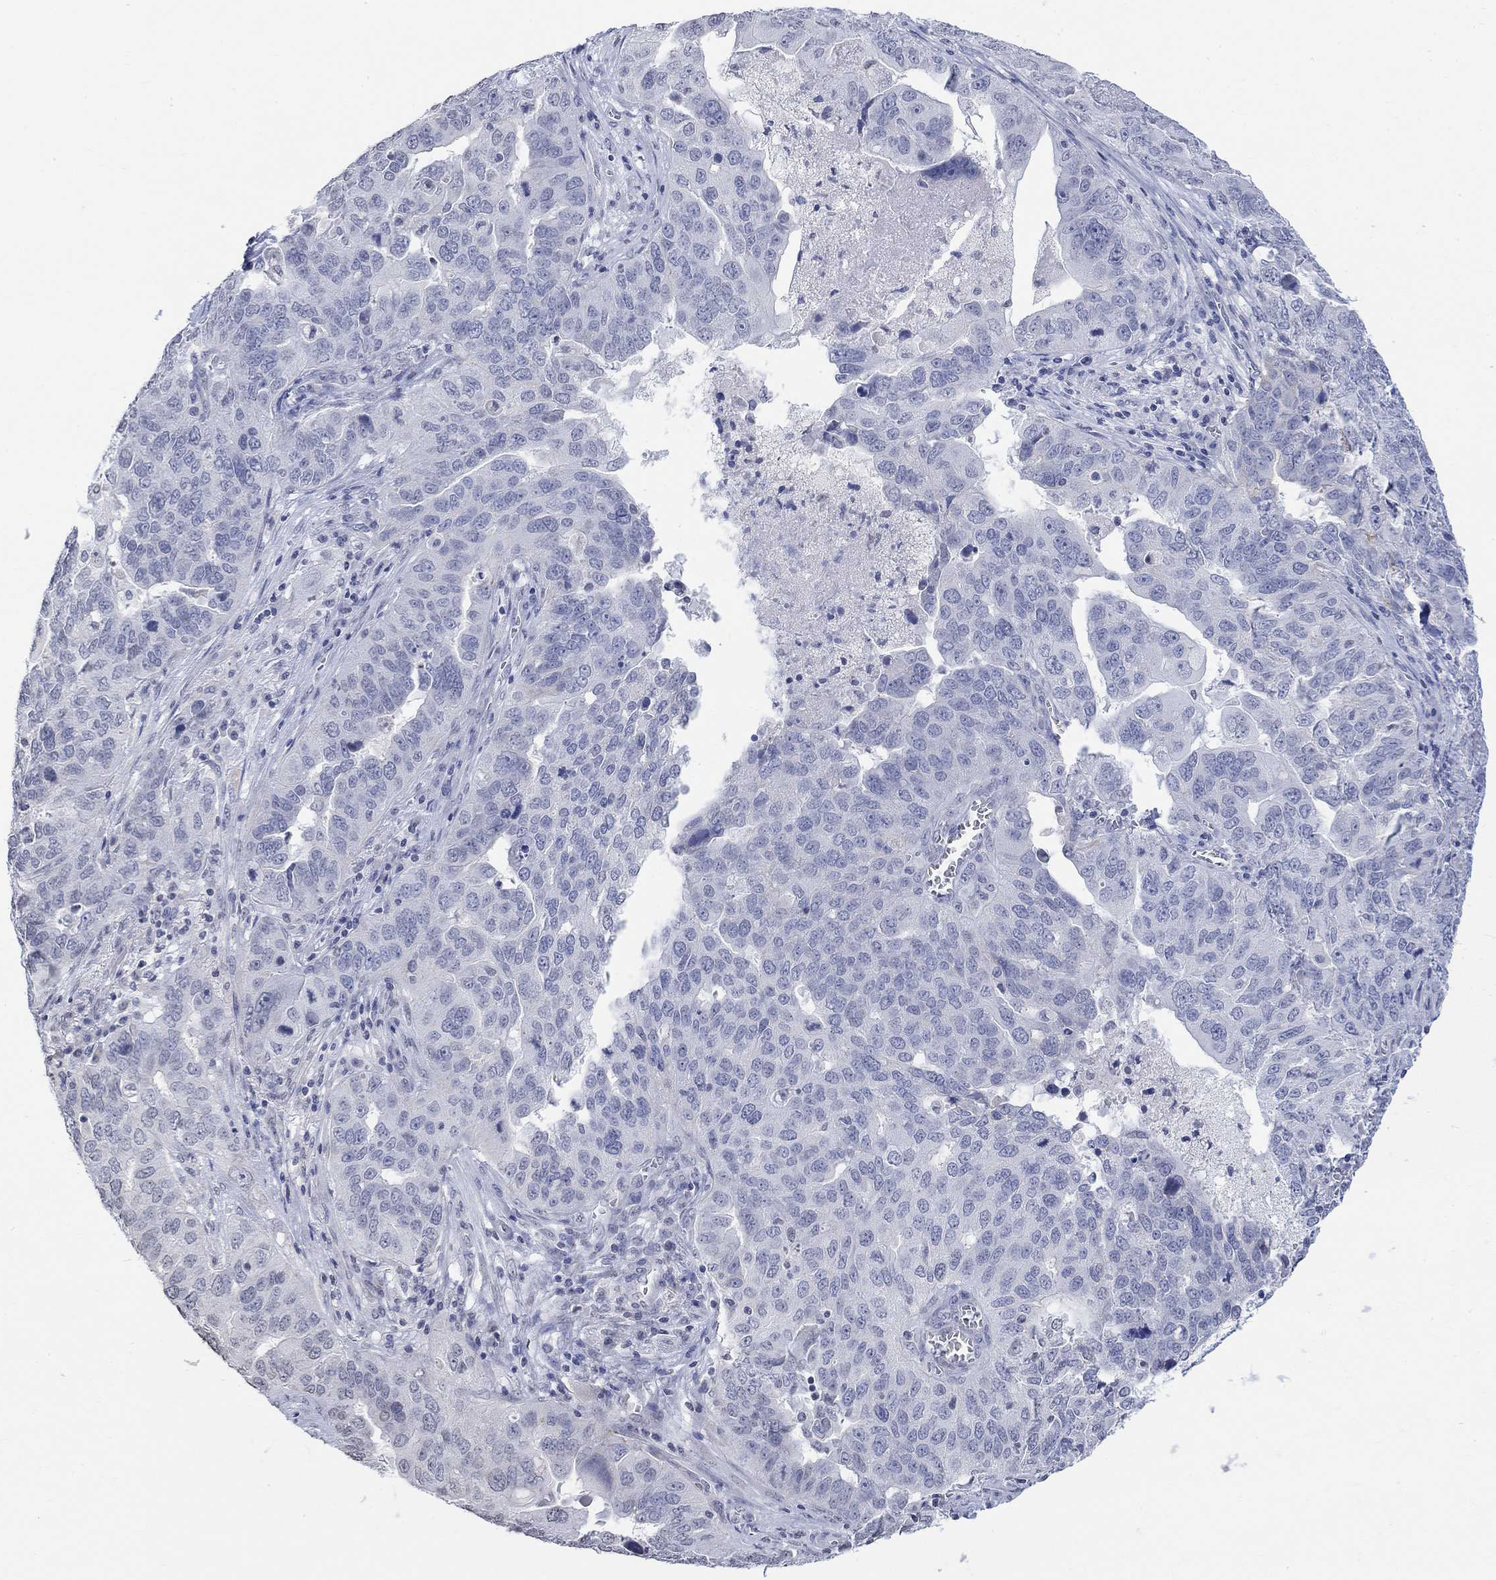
{"staining": {"intensity": "negative", "quantity": "none", "location": "none"}, "tissue": "ovarian cancer", "cell_type": "Tumor cells", "image_type": "cancer", "snomed": [{"axis": "morphology", "description": "Carcinoma, endometroid"}, {"axis": "topography", "description": "Soft tissue"}, {"axis": "topography", "description": "Ovary"}], "caption": "Histopathology image shows no protein staining in tumor cells of ovarian cancer tissue.", "gene": "TMEM255A", "patient": {"sex": "female", "age": 52}}